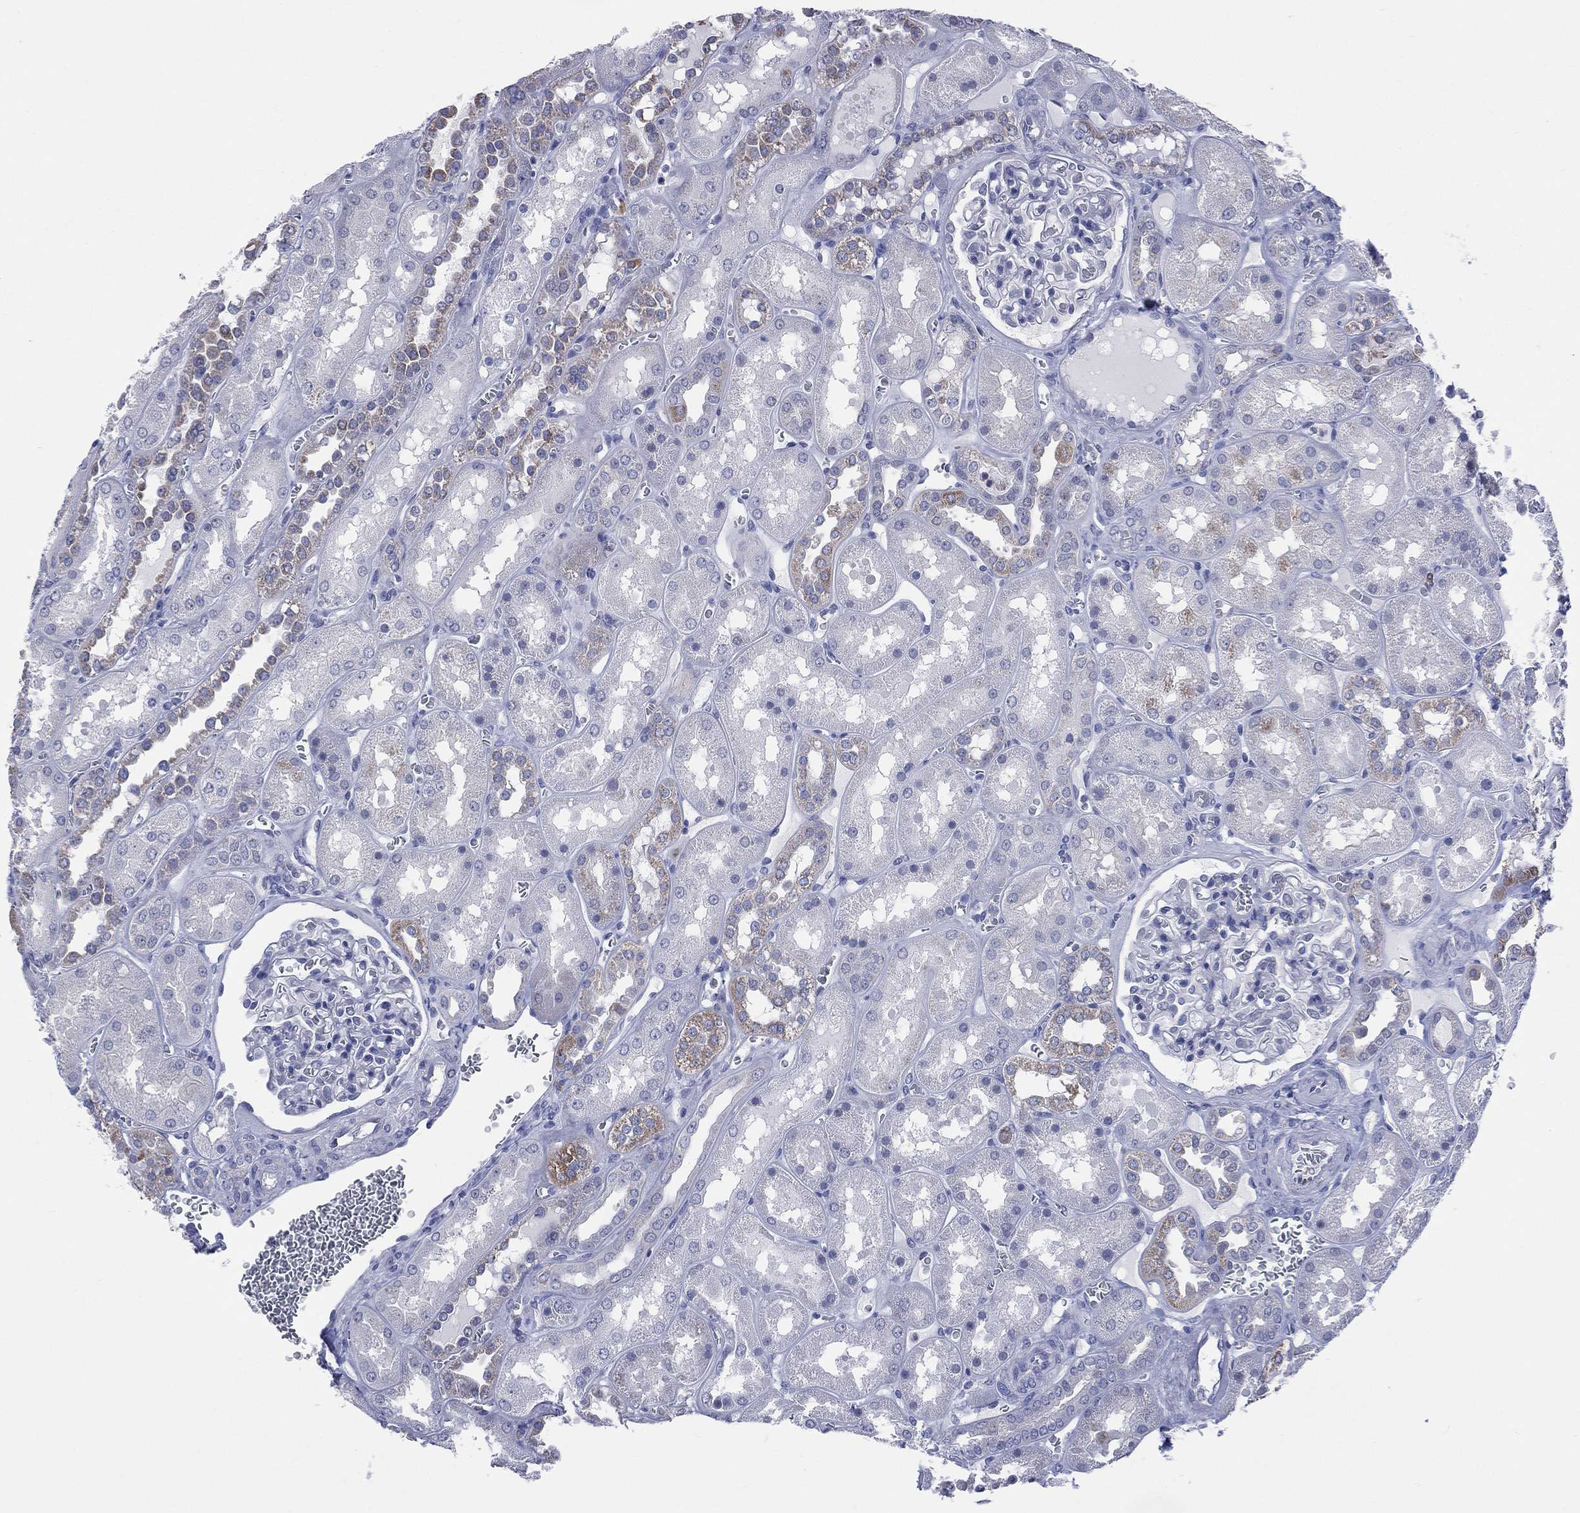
{"staining": {"intensity": "negative", "quantity": "none", "location": "none"}, "tissue": "kidney", "cell_type": "Cells in glomeruli", "image_type": "normal", "snomed": [{"axis": "morphology", "description": "Normal tissue, NOS"}, {"axis": "topography", "description": "Kidney"}], "caption": "An immunohistochemistry (IHC) micrograph of benign kidney is shown. There is no staining in cells in glomeruli of kidney. (DAB immunohistochemistry with hematoxylin counter stain).", "gene": "AKAP3", "patient": {"sex": "male", "age": 73}}